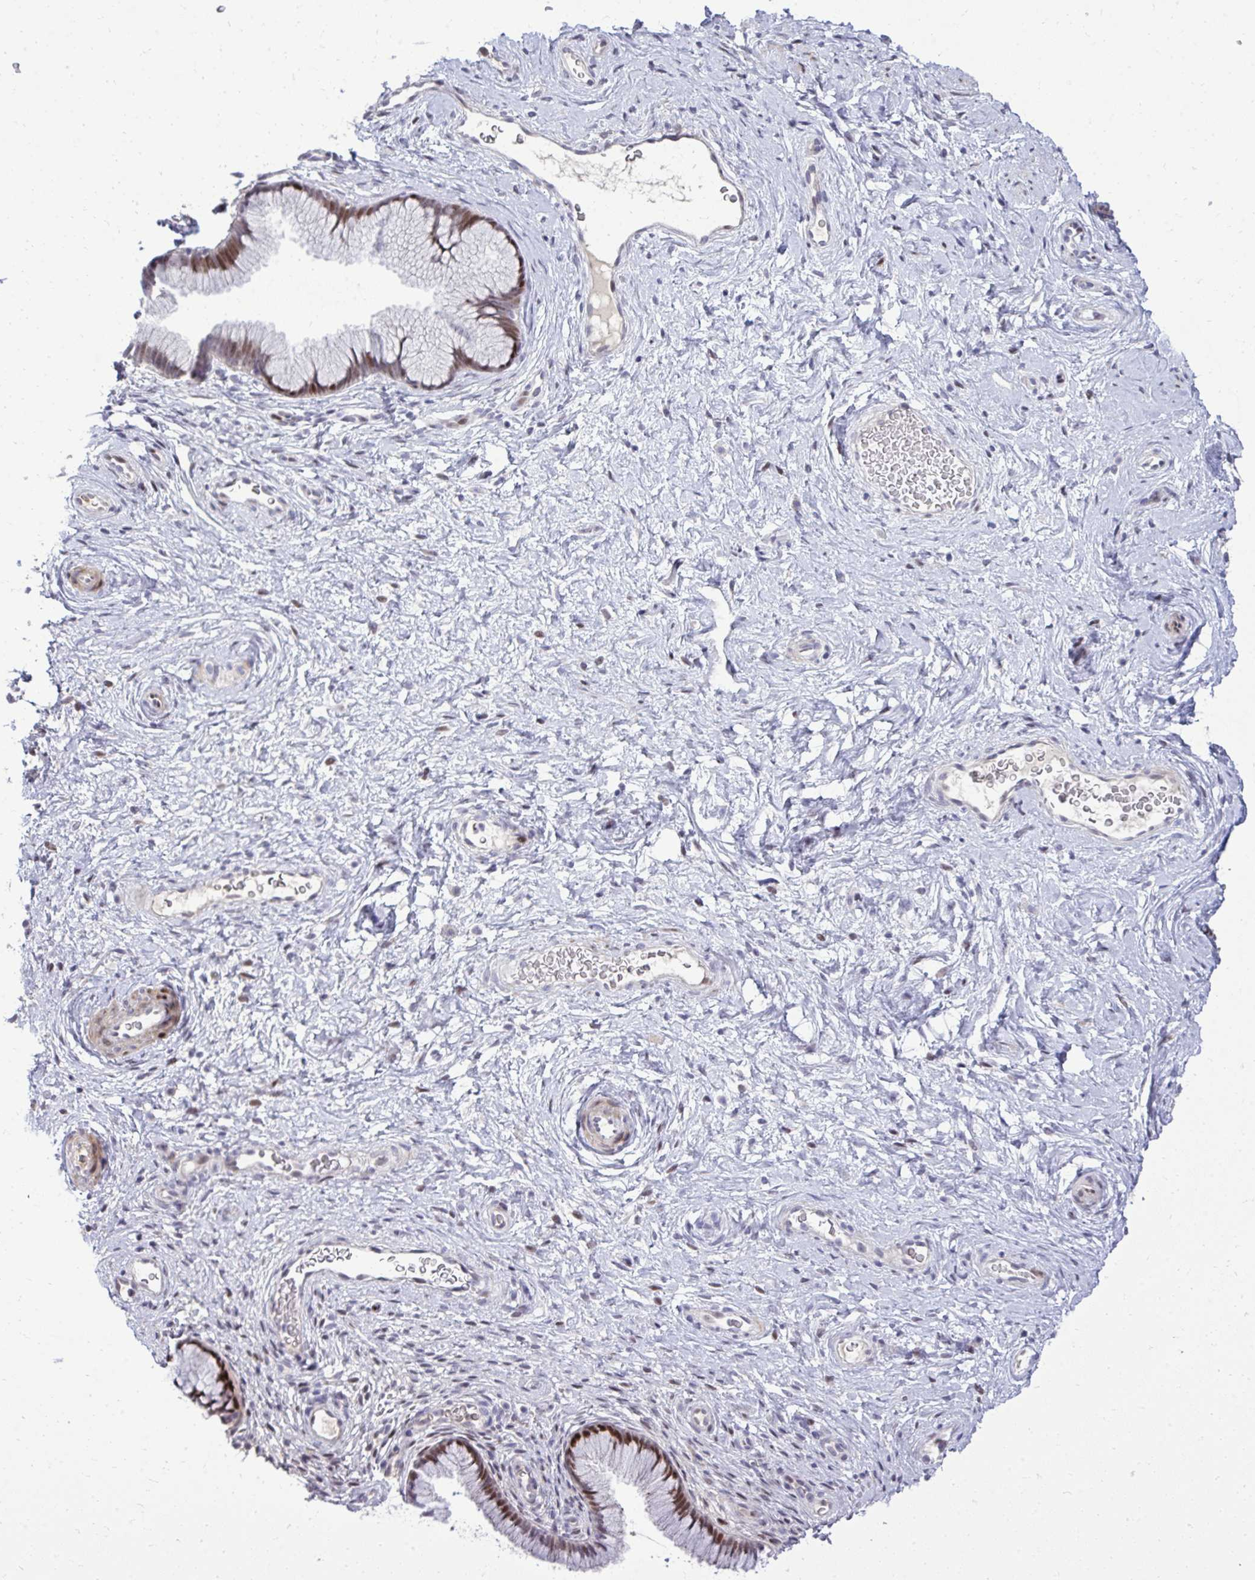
{"staining": {"intensity": "moderate", "quantity": ">75%", "location": "cytoplasmic/membranous,nuclear"}, "tissue": "cervix", "cell_type": "Glandular cells", "image_type": "normal", "snomed": [{"axis": "morphology", "description": "Normal tissue, NOS"}, {"axis": "topography", "description": "Cervix"}], "caption": "Protein analysis of normal cervix exhibits moderate cytoplasmic/membranous,nuclear expression in approximately >75% of glandular cells. (DAB (3,3'-diaminobenzidine) = brown stain, brightfield microscopy at high magnification).", "gene": "DLX4", "patient": {"sex": "female", "age": 34}}